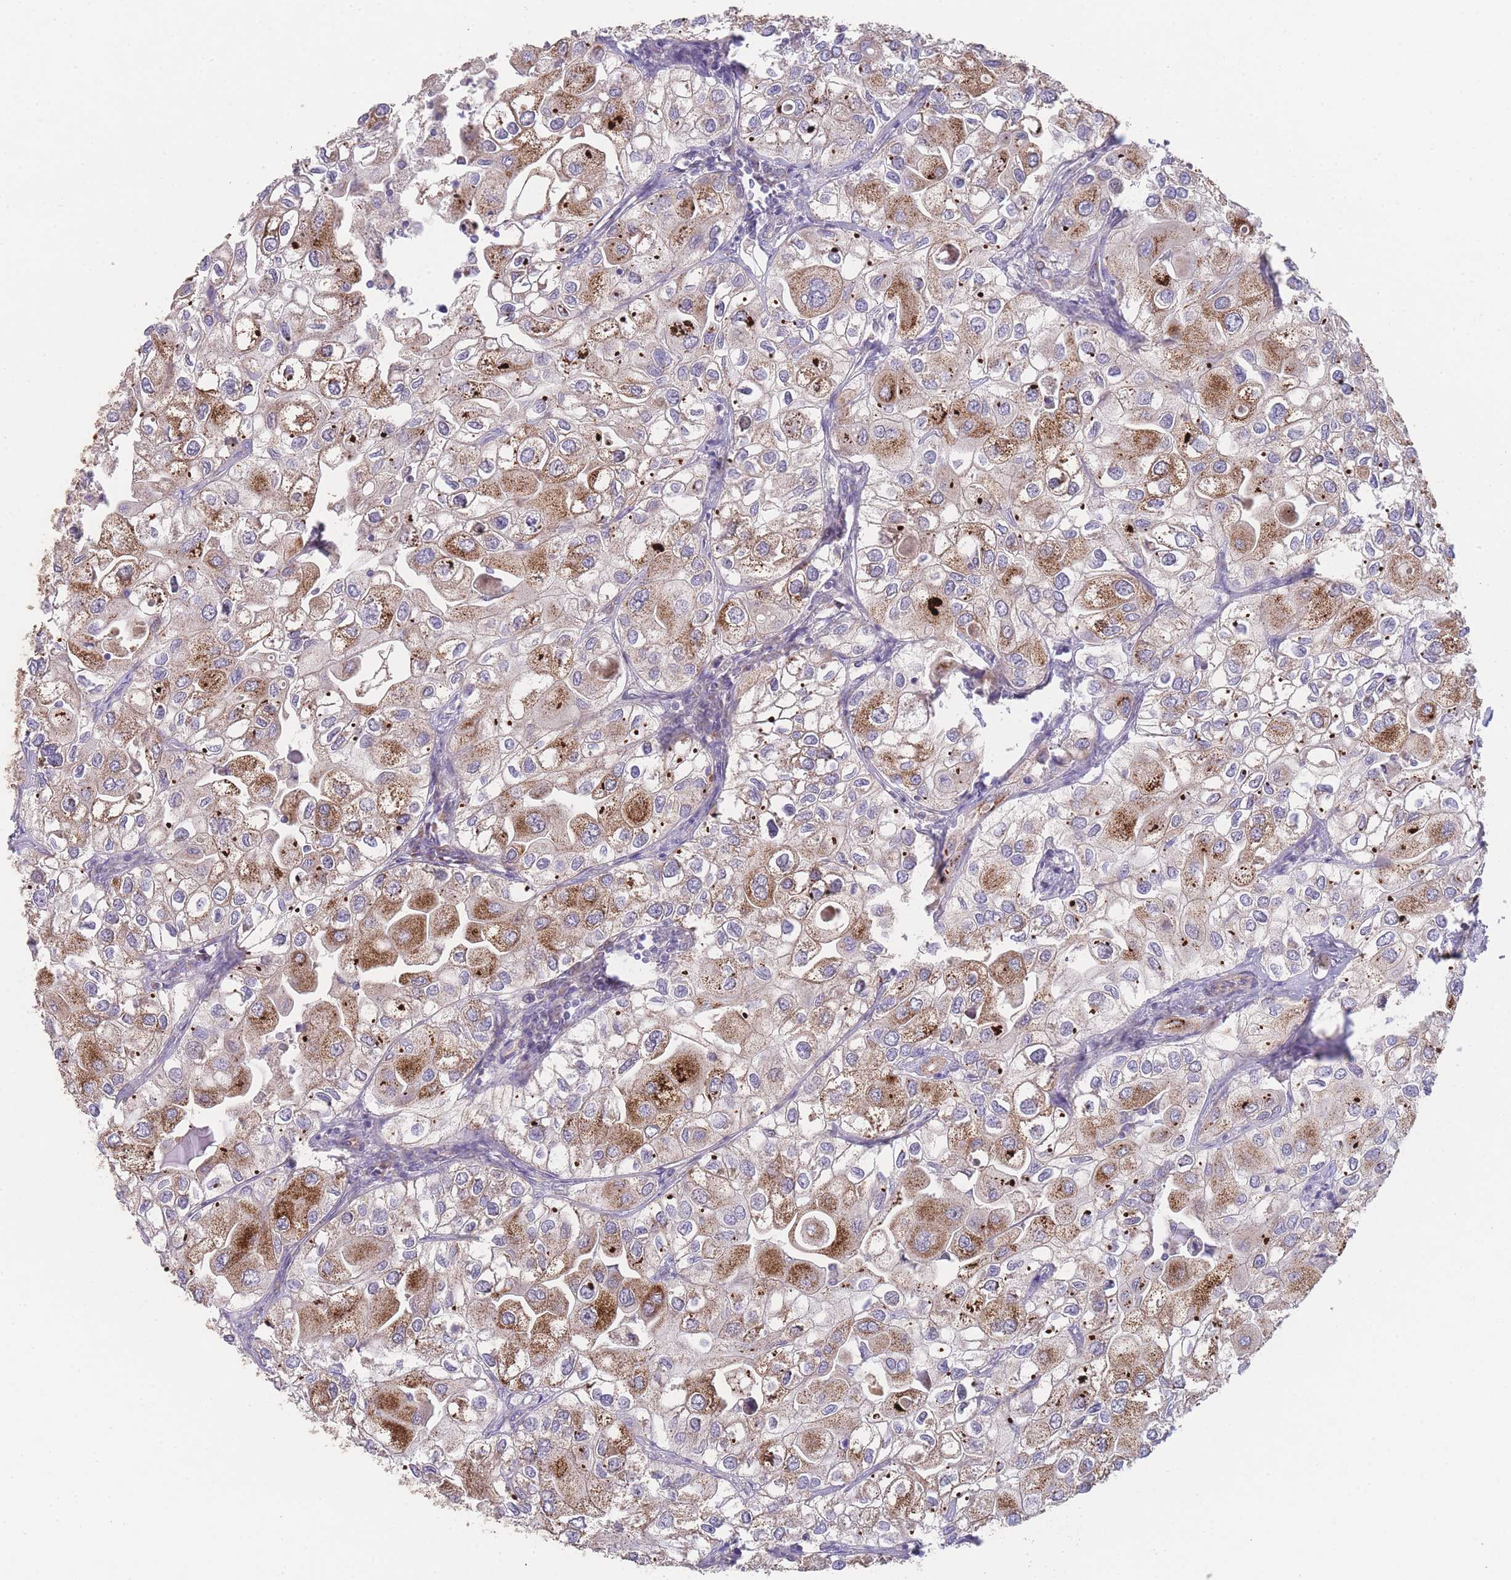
{"staining": {"intensity": "strong", "quantity": "25%-75%", "location": "cytoplasmic/membranous"}, "tissue": "urothelial cancer", "cell_type": "Tumor cells", "image_type": "cancer", "snomed": [{"axis": "morphology", "description": "Urothelial carcinoma, High grade"}, {"axis": "topography", "description": "Urinary bladder"}], "caption": "The photomicrograph displays staining of high-grade urothelial carcinoma, revealing strong cytoplasmic/membranous protein staining (brown color) within tumor cells.", "gene": "PXMP4", "patient": {"sex": "male", "age": 64}}